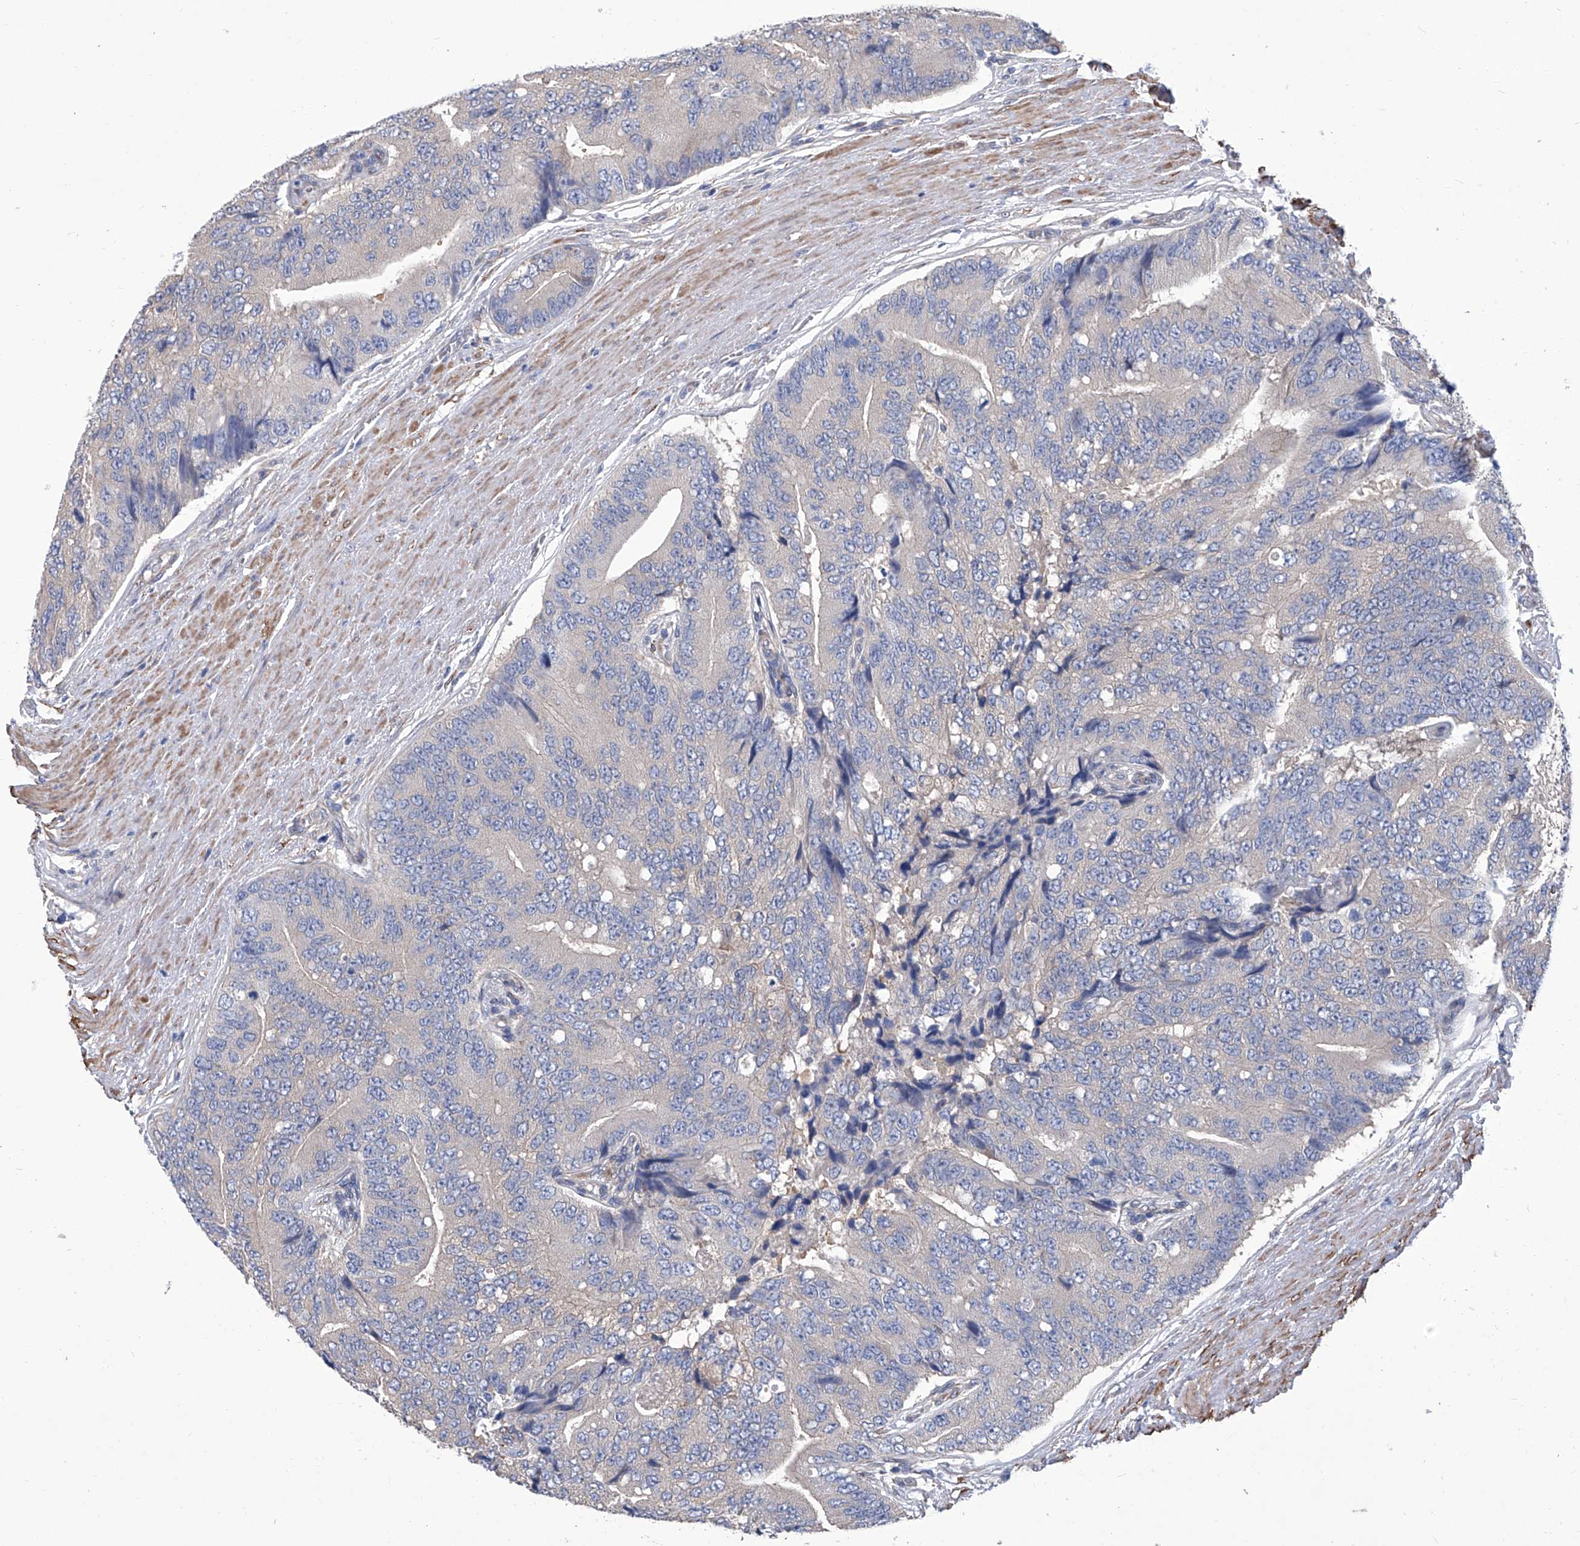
{"staining": {"intensity": "negative", "quantity": "none", "location": "none"}, "tissue": "prostate cancer", "cell_type": "Tumor cells", "image_type": "cancer", "snomed": [{"axis": "morphology", "description": "Adenocarcinoma, High grade"}, {"axis": "topography", "description": "Prostate"}], "caption": "Immunohistochemistry (IHC) of prostate cancer exhibits no positivity in tumor cells.", "gene": "SMS", "patient": {"sex": "male", "age": 70}}